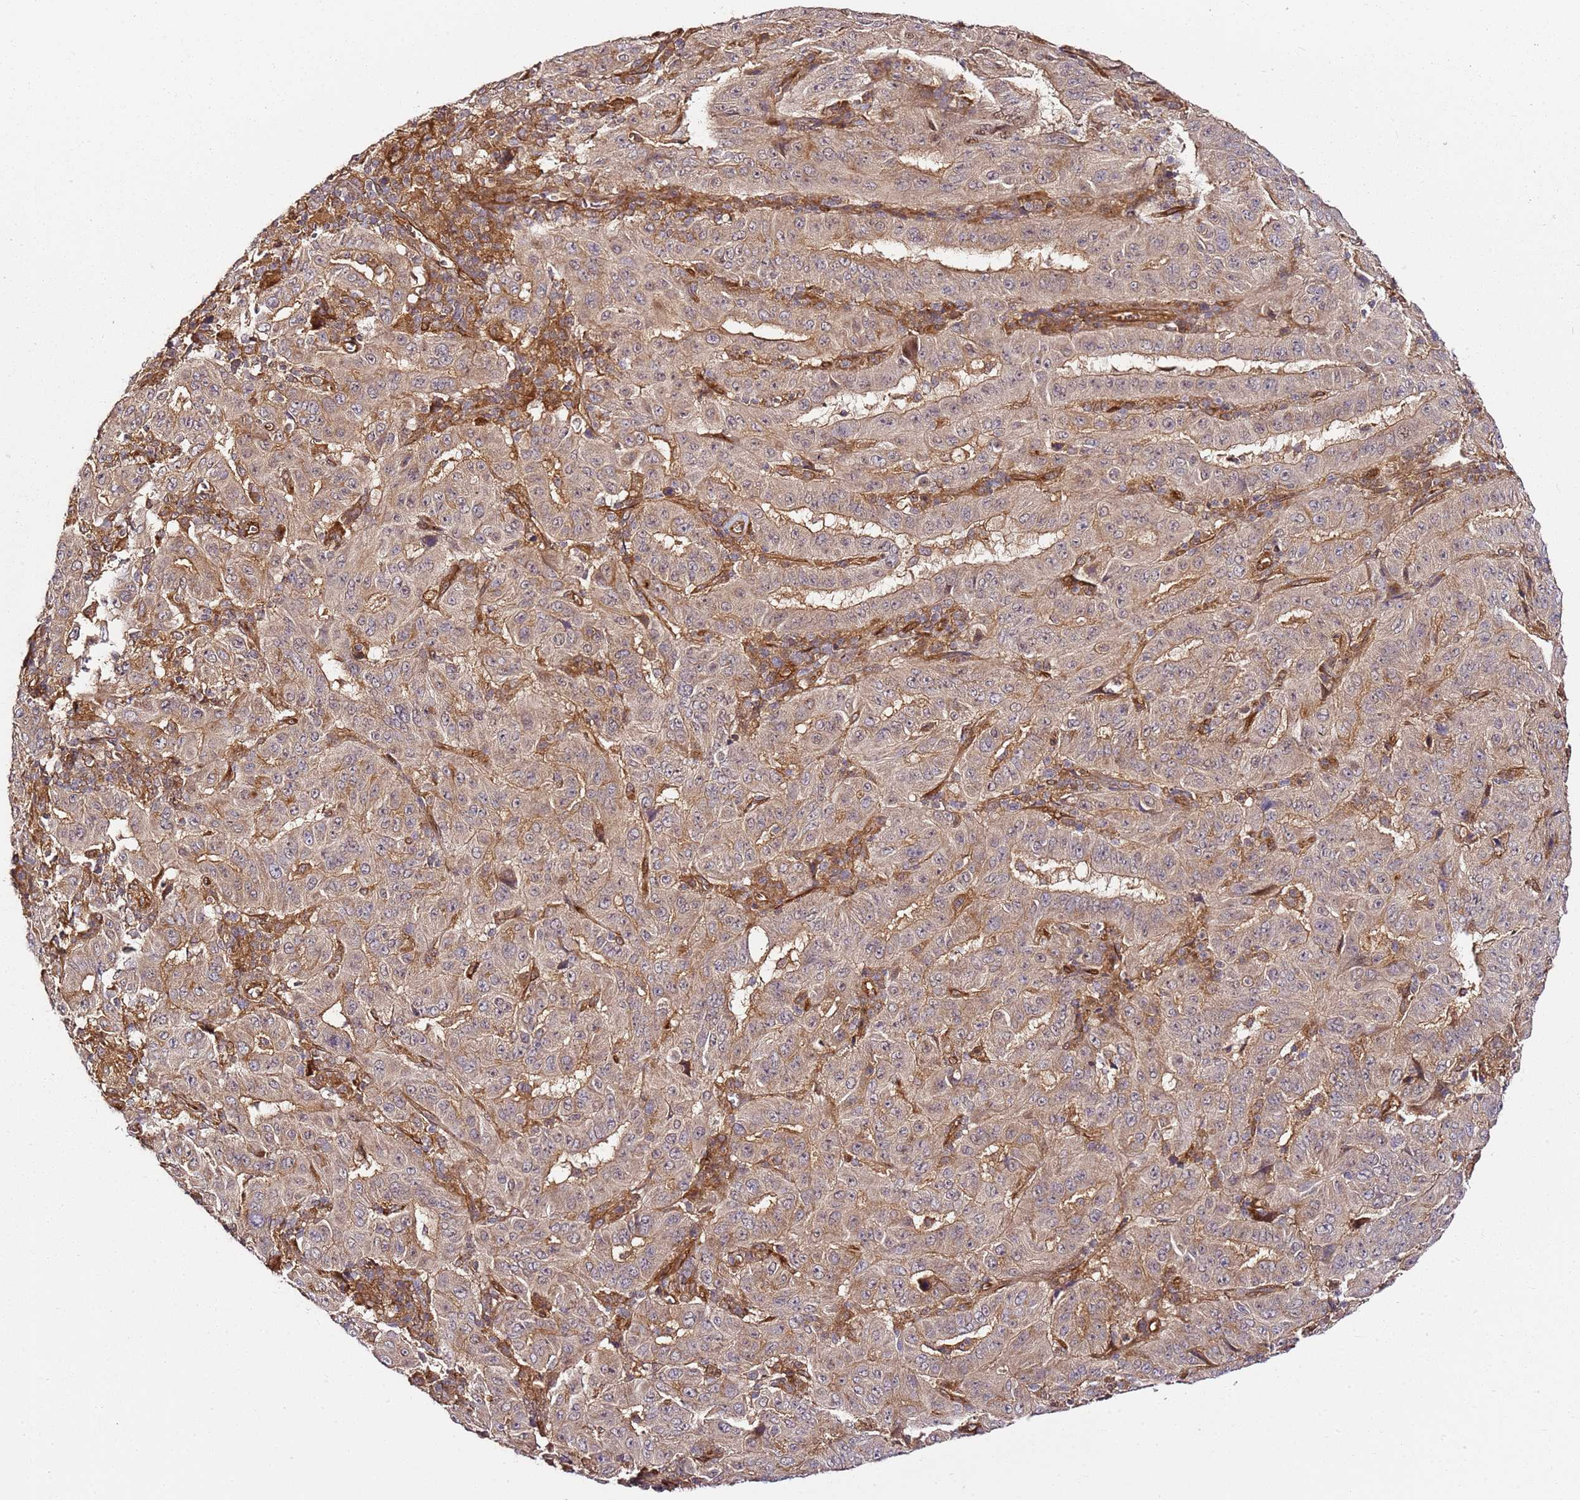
{"staining": {"intensity": "weak", "quantity": ">75%", "location": "cytoplasmic/membranous"}, "tissue": "pancreatic cancer", "cell_type": "Tumor cells", "image_type": "cancer", "snomed": [{"axis": "morphology", "description": "Adenocarcinoma, NOS"}, {"axis": "topography", "description": "Pancreas"}], "caption": "Tumor cells display low levels of weak cytoplasmic/membranous expression in about >75% of cells in pancreatic adenocarcinoma. (Stains: DAB (3,3'-diaminobenzidine) in brown, nuclei in blue, Microscopy: brightfield microscopy at high magnification).", "gene": "CCNYL1", "patient": {"sex": "male", "age": 63}}